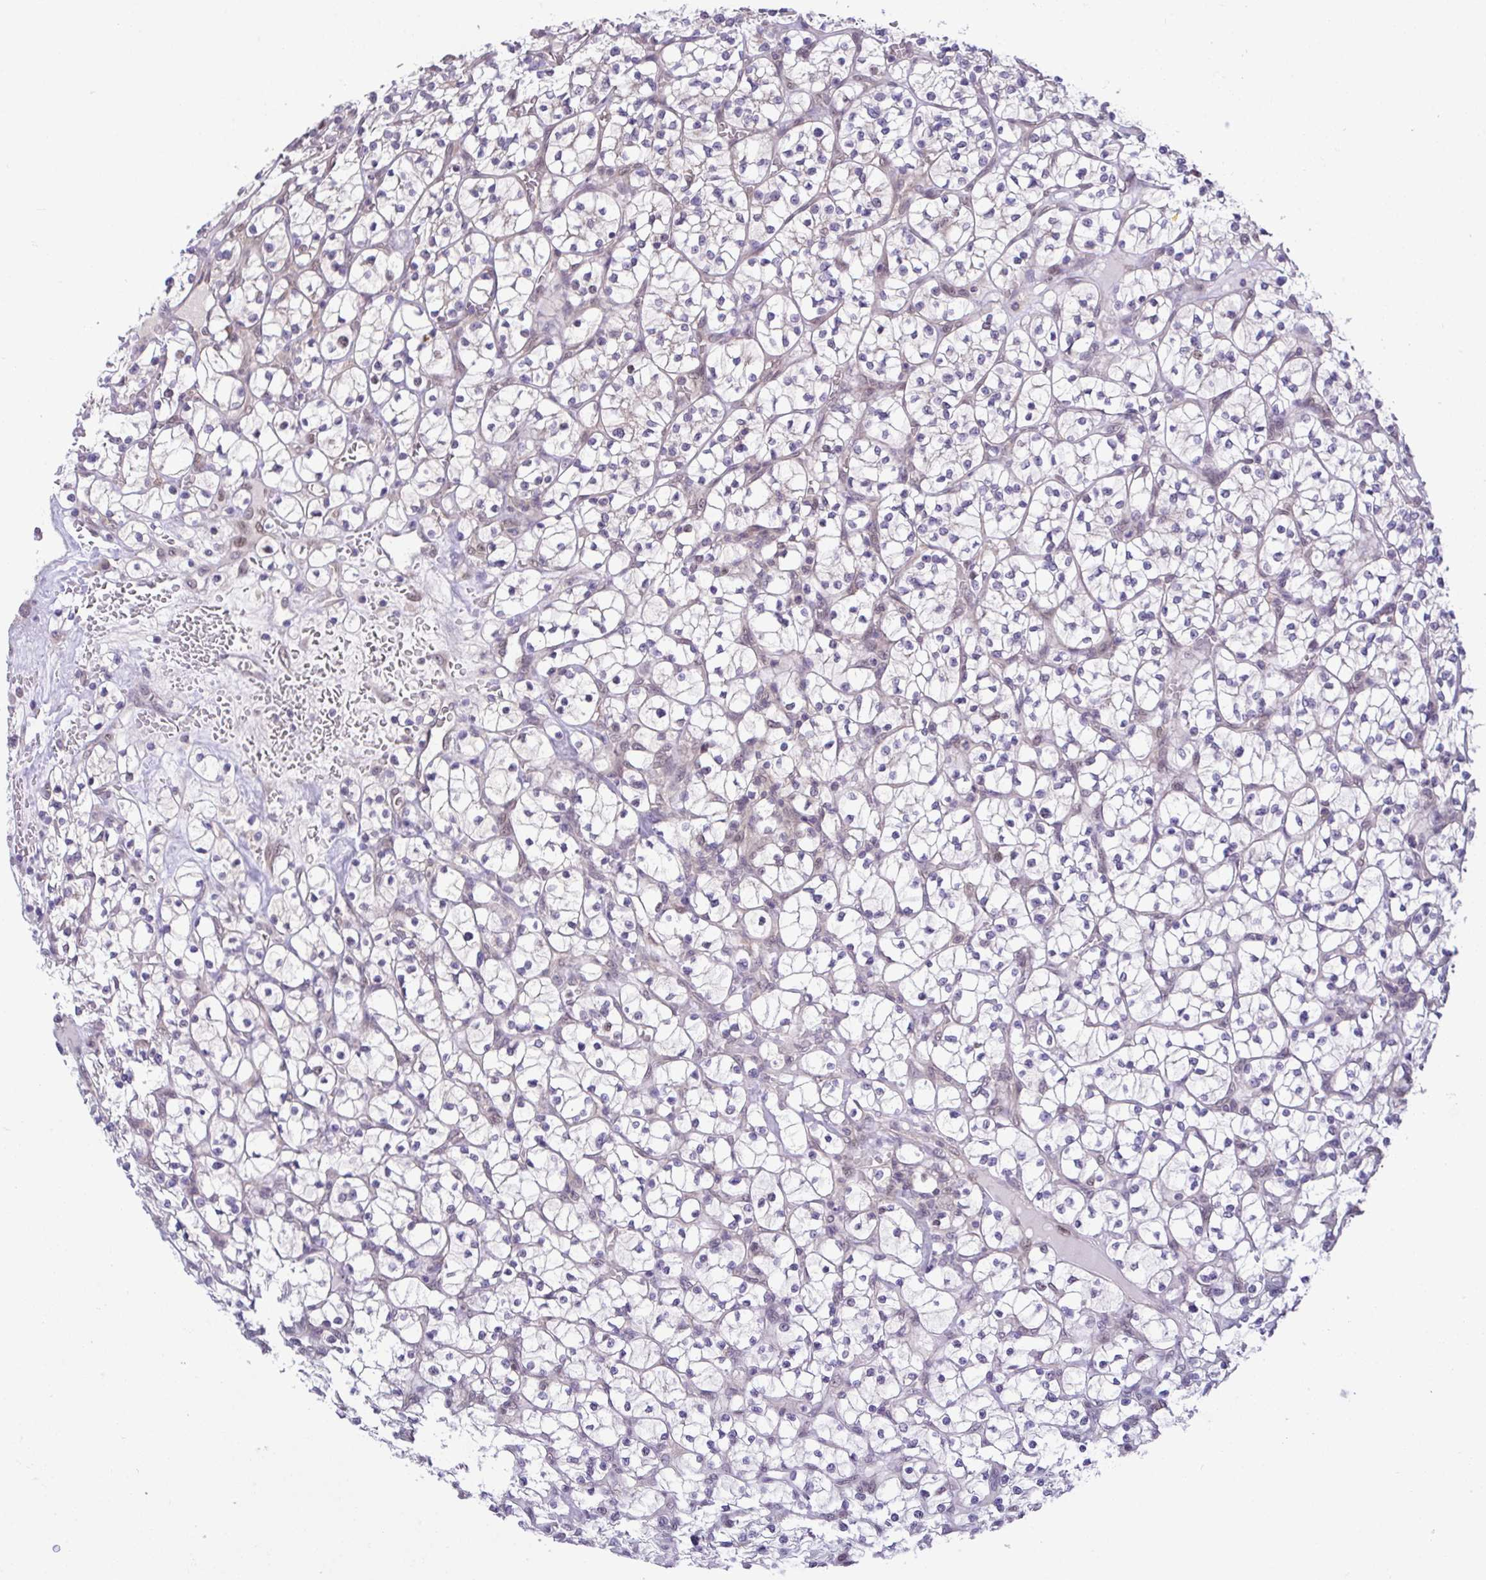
{"staining": {"intensity": "negative", "quantity": "none", "location": "none"}, "tissue": "renal cancer", "cell_type": "Tumor cells", "image_type": "cancer", "snomed": [{"axis": "morphology", "description": "Adenocarcinoma, NOS"}, {"axis": "topography", "description": "Kidney"}], "caption": "This is a histopathology image of IHC staining of renal adenocarcinoma, which shows no staining in tumor cells.", "gene": "ZNF444", "patient": {"sex": "female", "age": 64}}